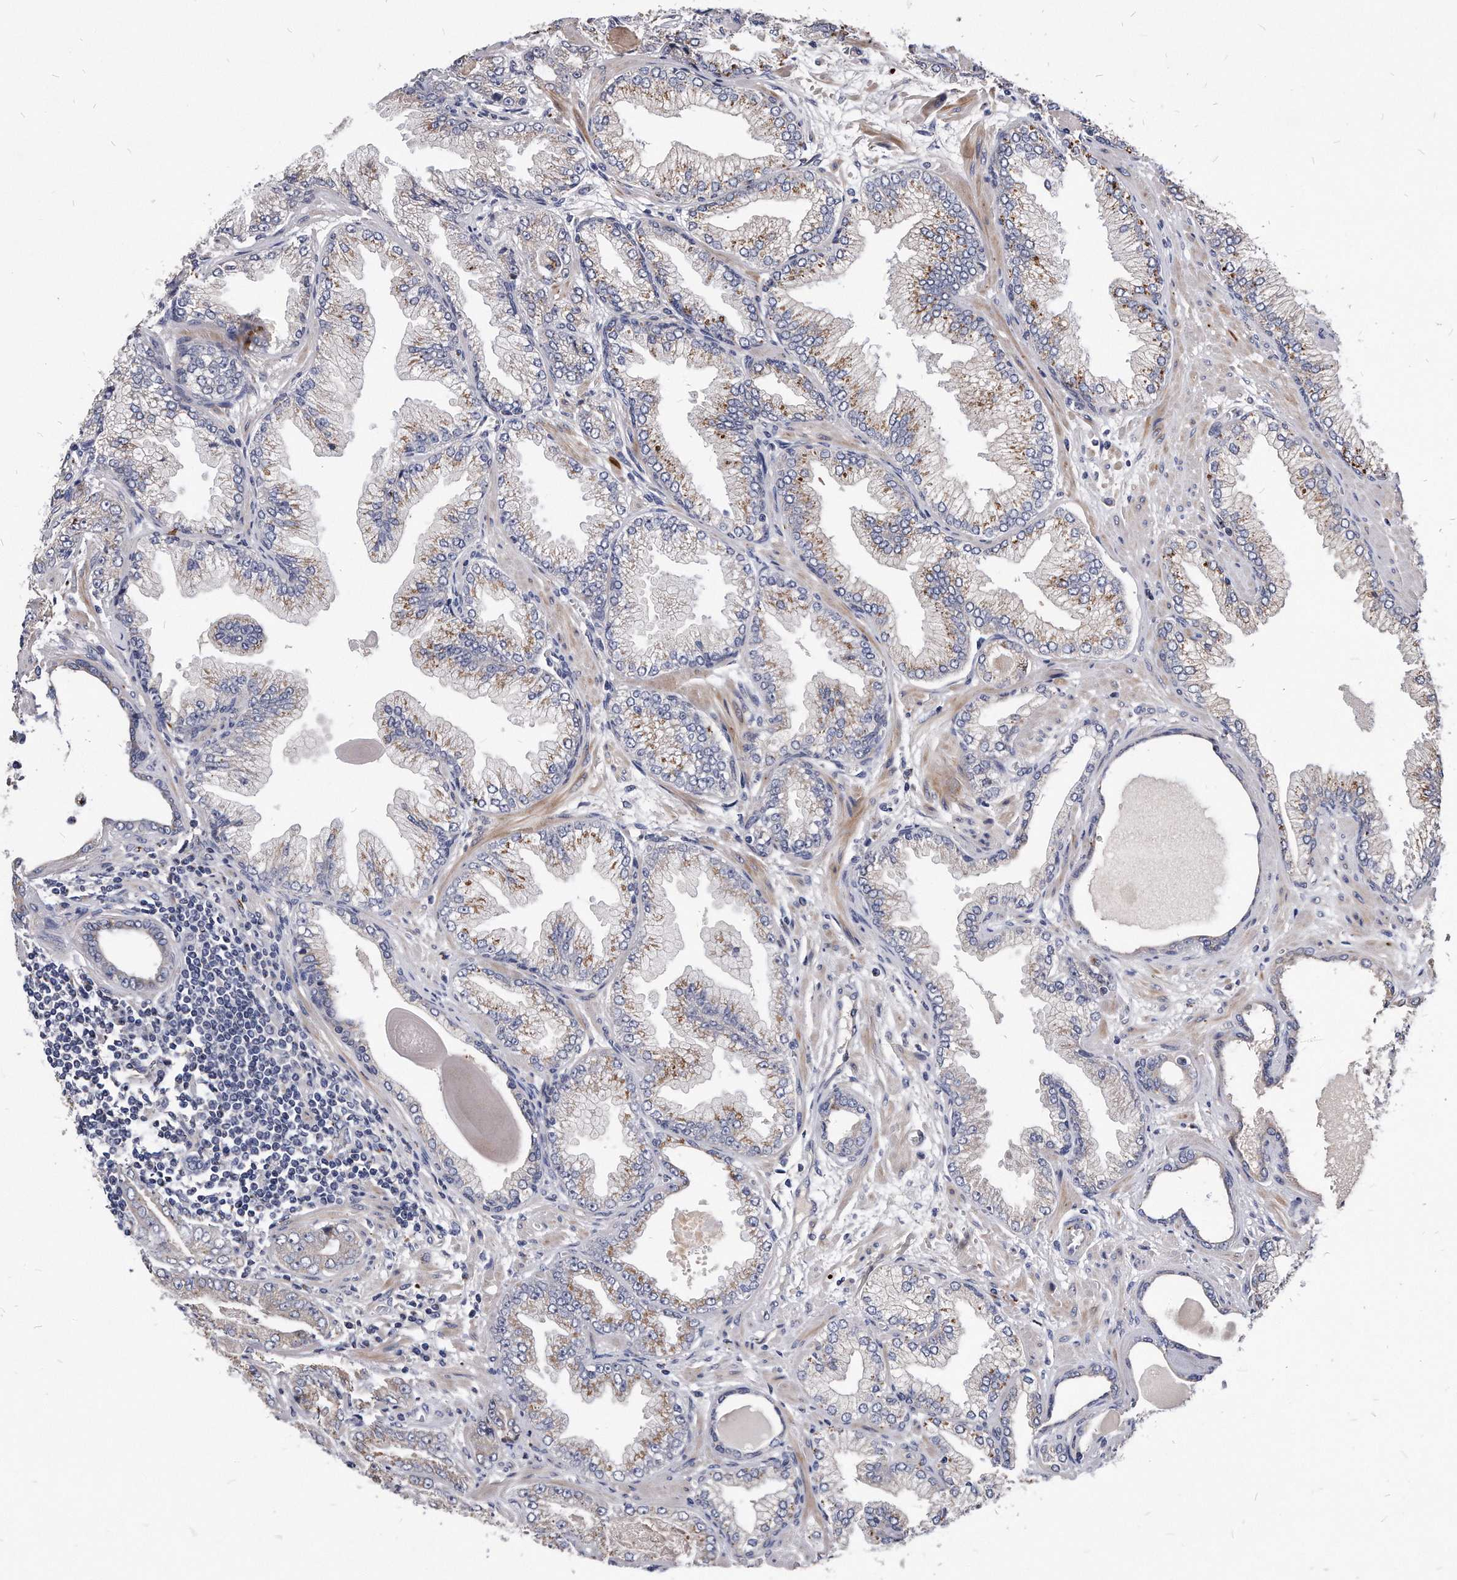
{"staining": {"intensity": "weak", "quantity": "<25%", "location": "cytoplasmic/membranous"}, "tissue": "prostate cancer", "cell_type": "Tumor cells", "image_type": "cancer", "snomed": [{"axis": "morphology", "description": "Adenocarcinoma, High grade"}, {"axis": "topography", "description": "Prostate"}], "caption": "A micrograph of adenocarcinoma (high-grade) (prostate) stained for a protein demonstrates no brown staining in tumor cells.", "gene": "MGAT4A", "patient": {"sex": "male", "age": 71}}